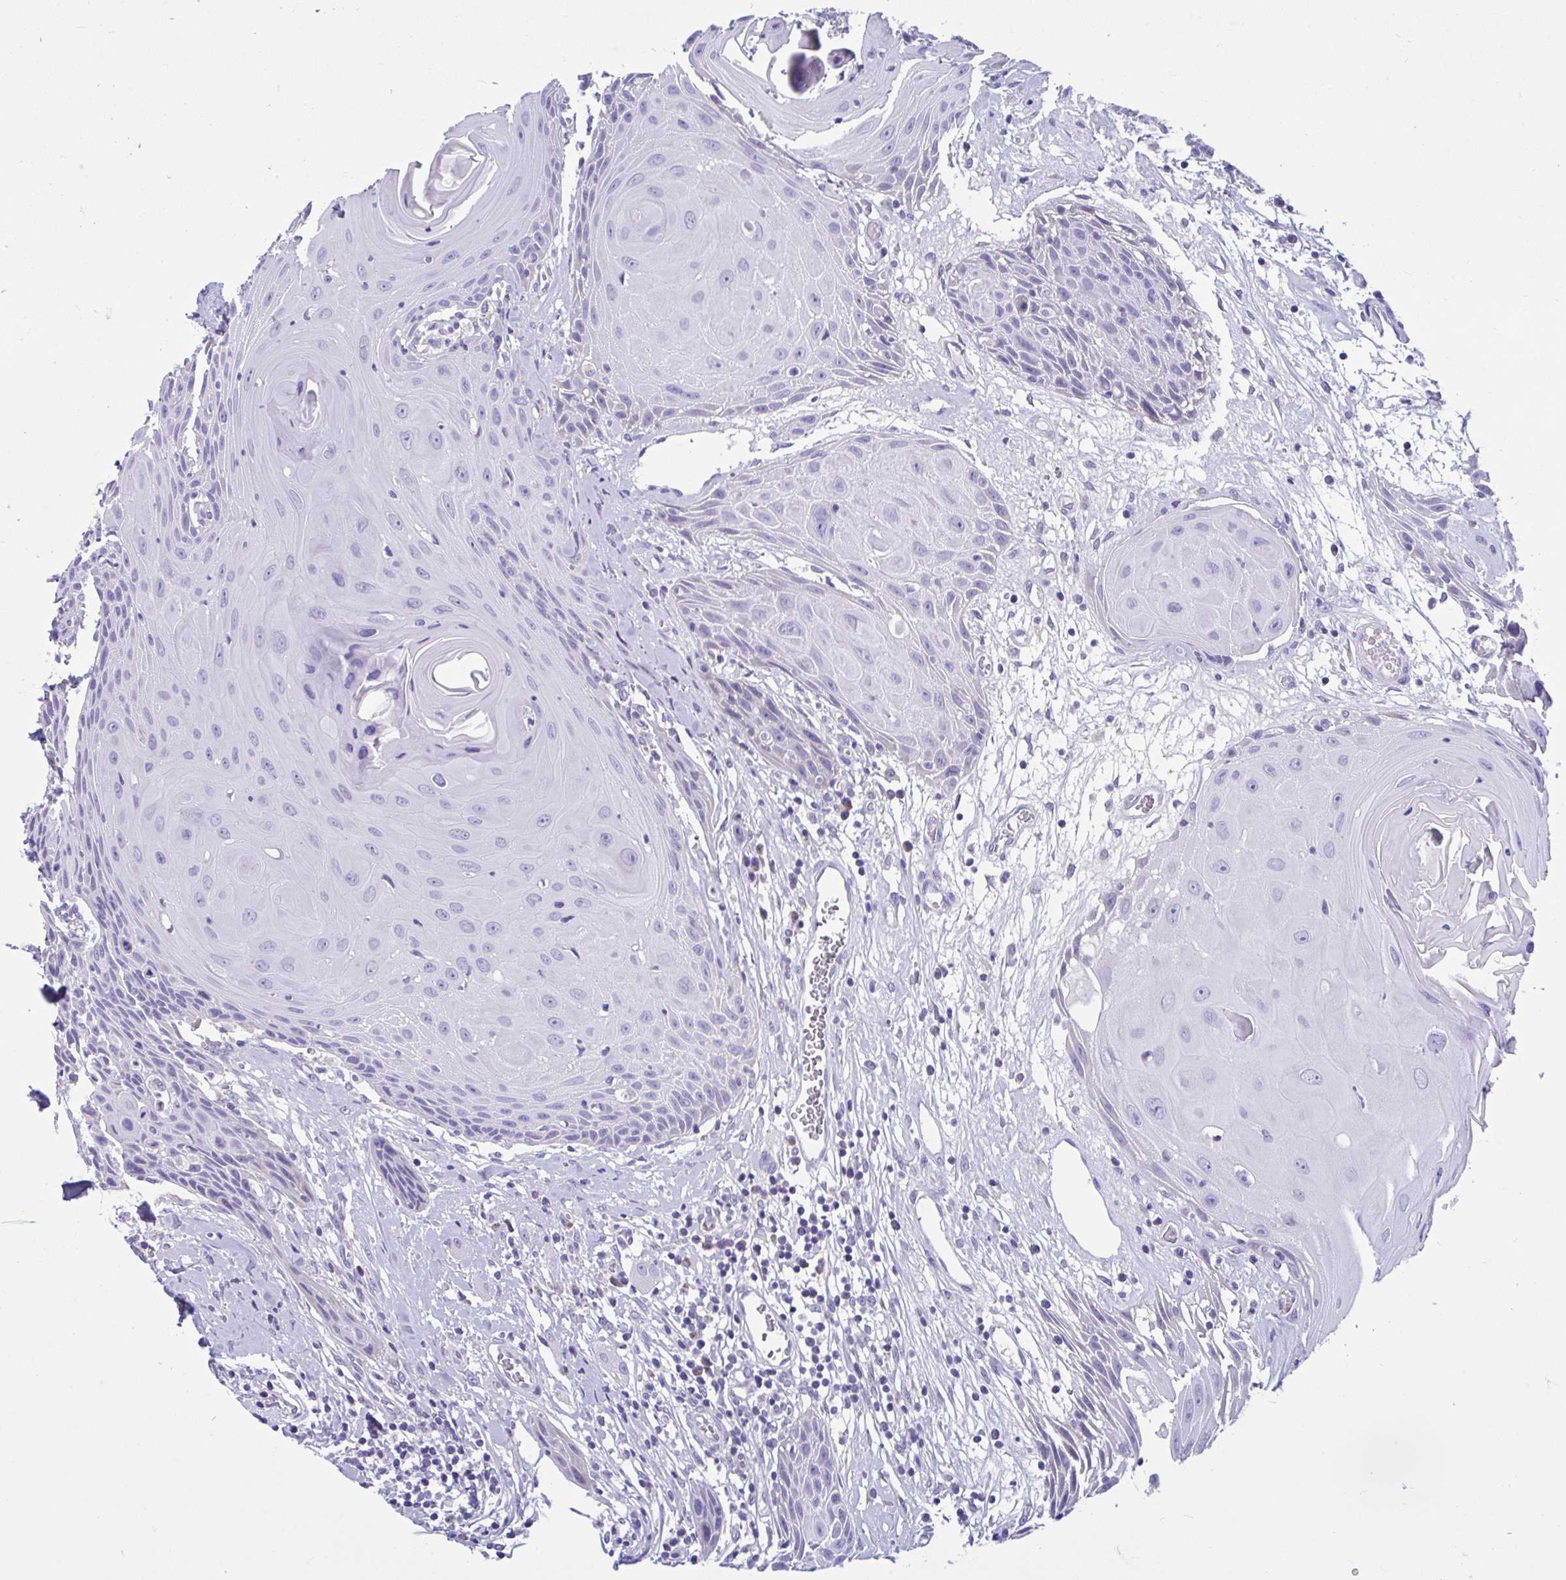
{"staining": {"intensity": "negative", "quantity": "none", "location": "none"}, "tissue": "head and neck cancer", "cell_type": "Tumor cells", "image_type": "cancer", "snomed": [{"axis": "morphology", "description": "Squamous cell carcinoma, NOS"}, {"axis": "topography", "description": "Oral tissue"}, {"axis": "topography", "description": "Head-Neck"}], "caption": "IHC of head and neck squamous cell carcinoma displays no expression in tumor cells.", "gene": "OR13A1", "patient": {"sex": "male", "age": 49}}